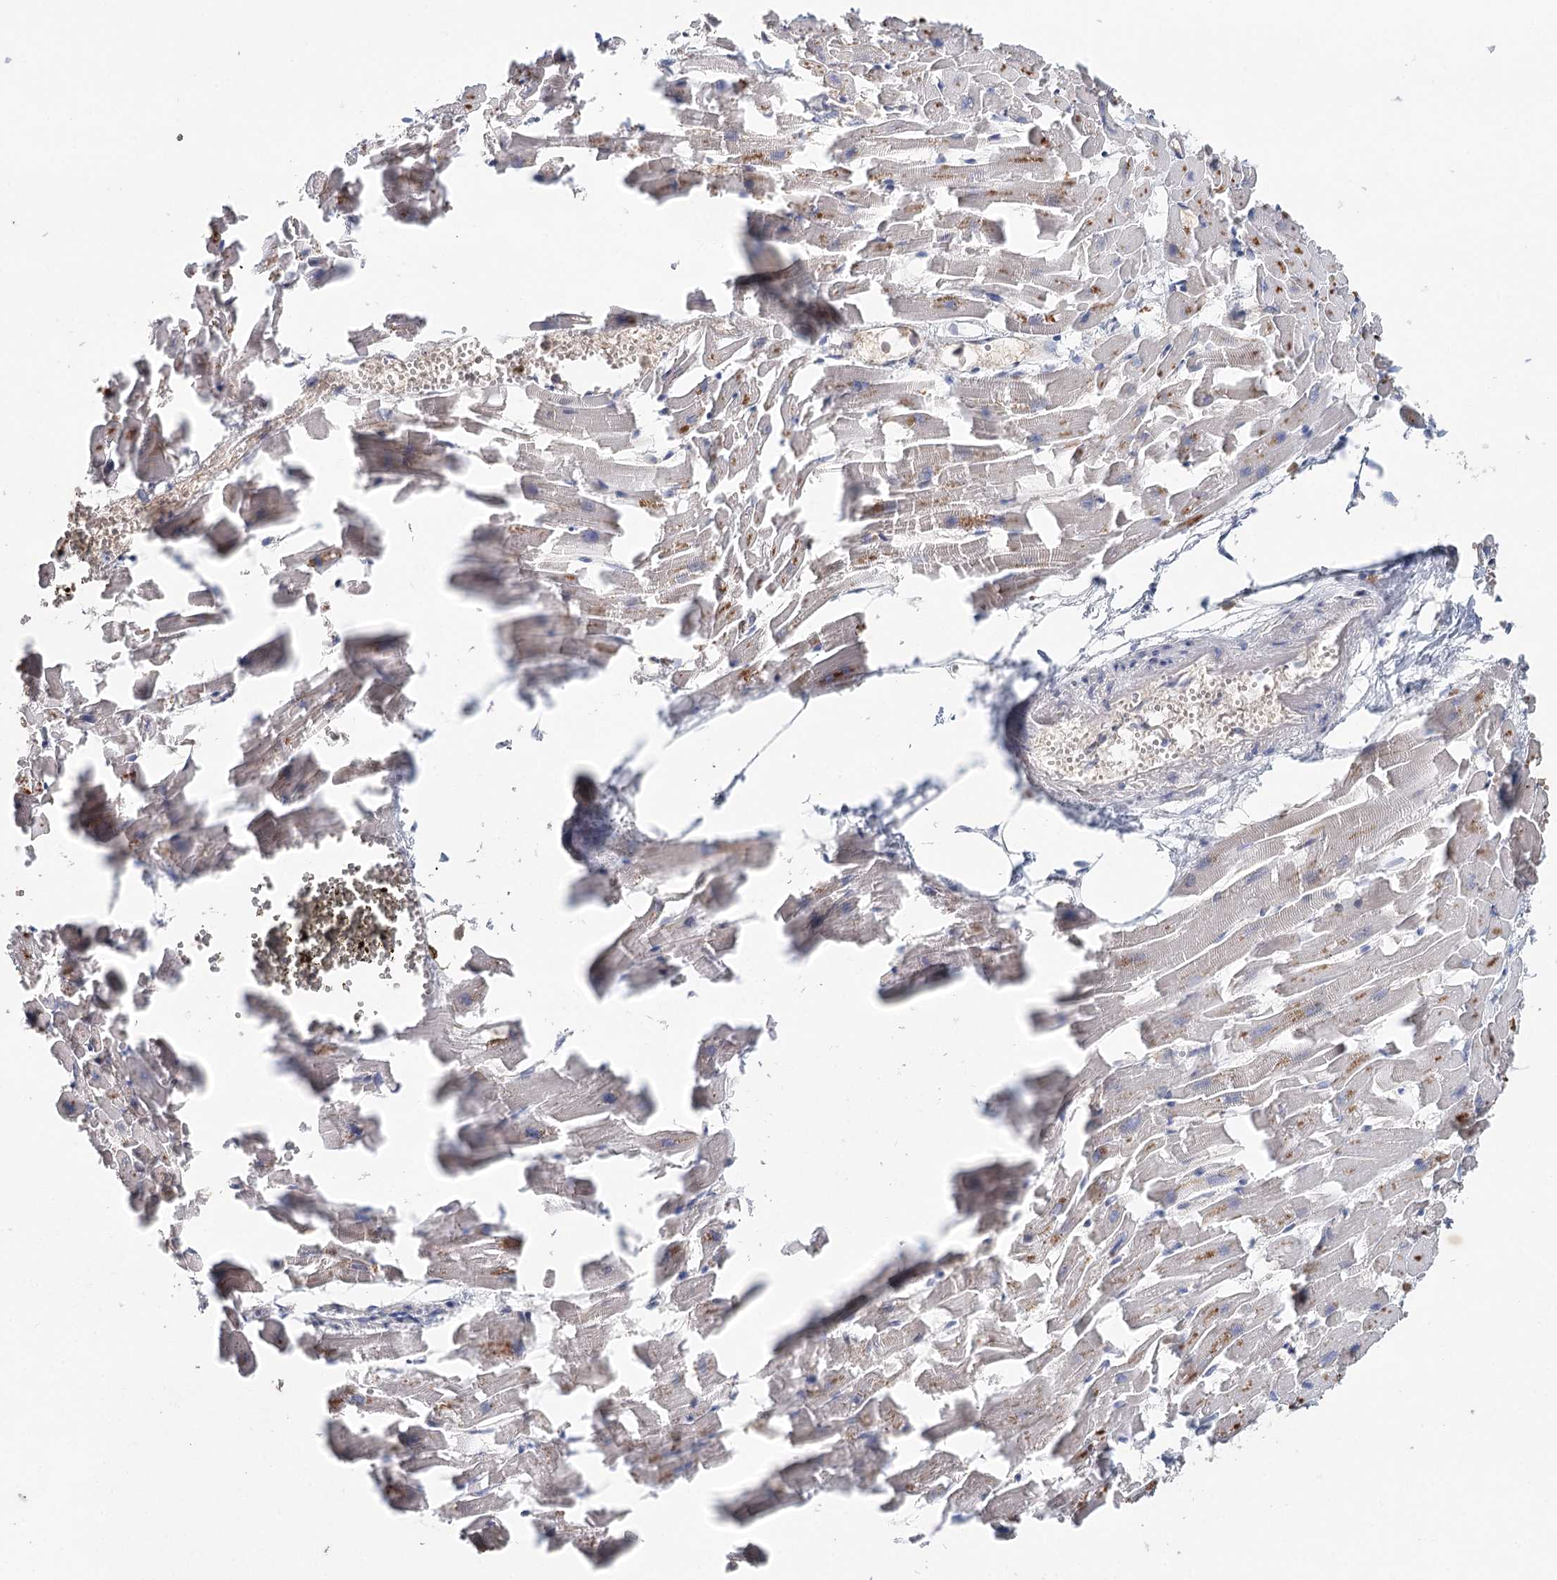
{"staining": {"intensity": "weak", "quantity": "25%-75%", "location": "cytoplasmic/membranous"}, "tissue": "heart muscle", "cell_type": "Cardiomyocytes", "image_type": "normal", "snomed": [{"axis": "morphology", "description": "Normal tissue, NOS"}, {"axis": "topography", "description": "Heart"}], "caption": "This histopathology image exhibits benign heart muscle stained with immunohistochemistry to label a protein in brown. The cytoplasmic/membranous of cardiomyocytes show weak positivity for the protein. Nuclei are counter-stained blue.", "gene": "FBXO7", "patient": {"sex": "female", "age": 64}}